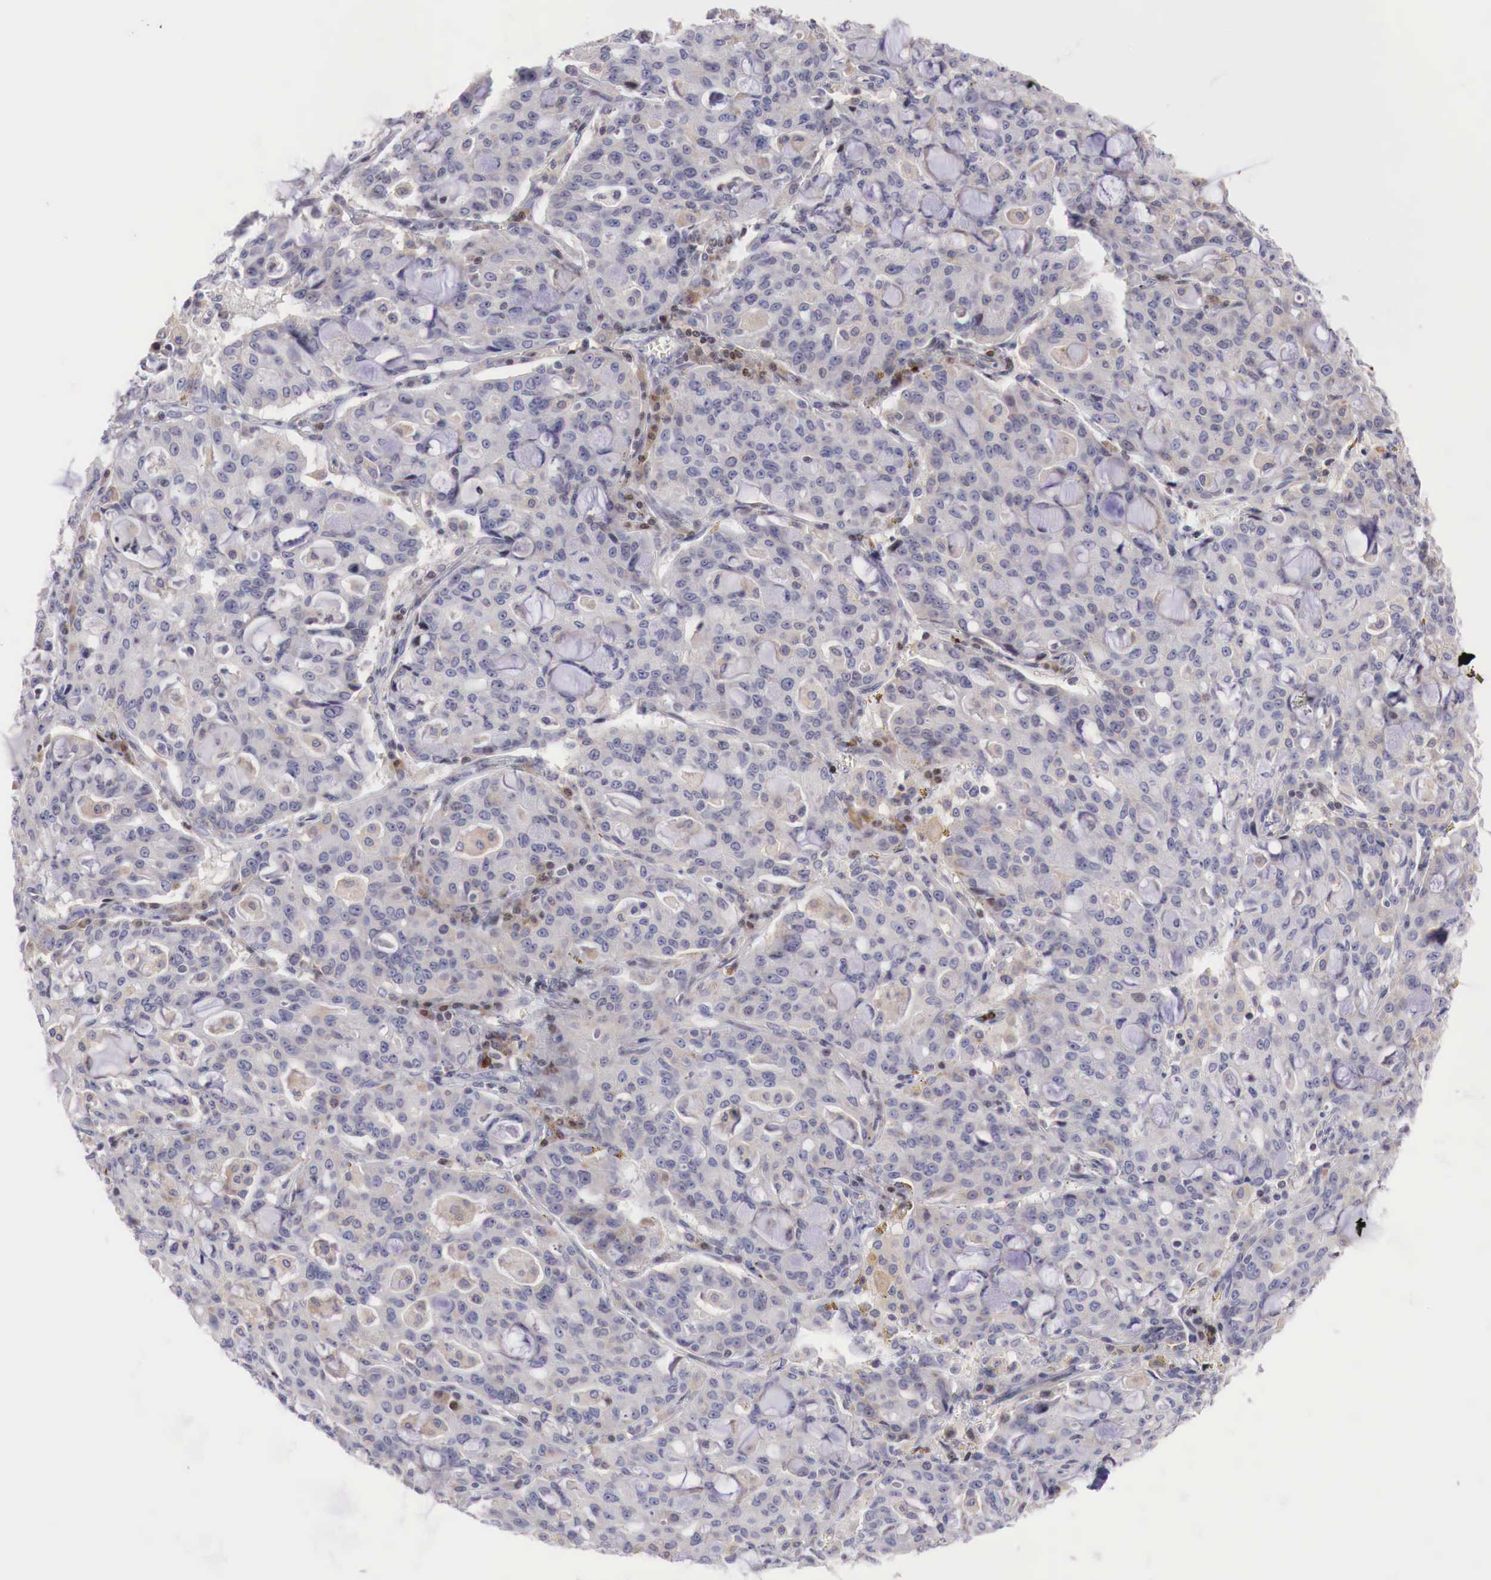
{"staining": {"intensity": "weak", "quantity": "<25%", "location": "none"}, "tissue": "lung cancer", "cell_type": "Tumor cells", "image_type": "cancer", "snomed": [{"axis": "morphology", "description": "Adenocarcinoma, NOS"}, {"axis": "topography", "description": "Lung"}], "caption": "Lung cancer was stained to show a protein in brown. There is no significant positivity in tumor cells. (IHC, brightfield microscopy, high magnification).", "gene": "CLCN5", "patient": {"sex": "female", "age": 44}}